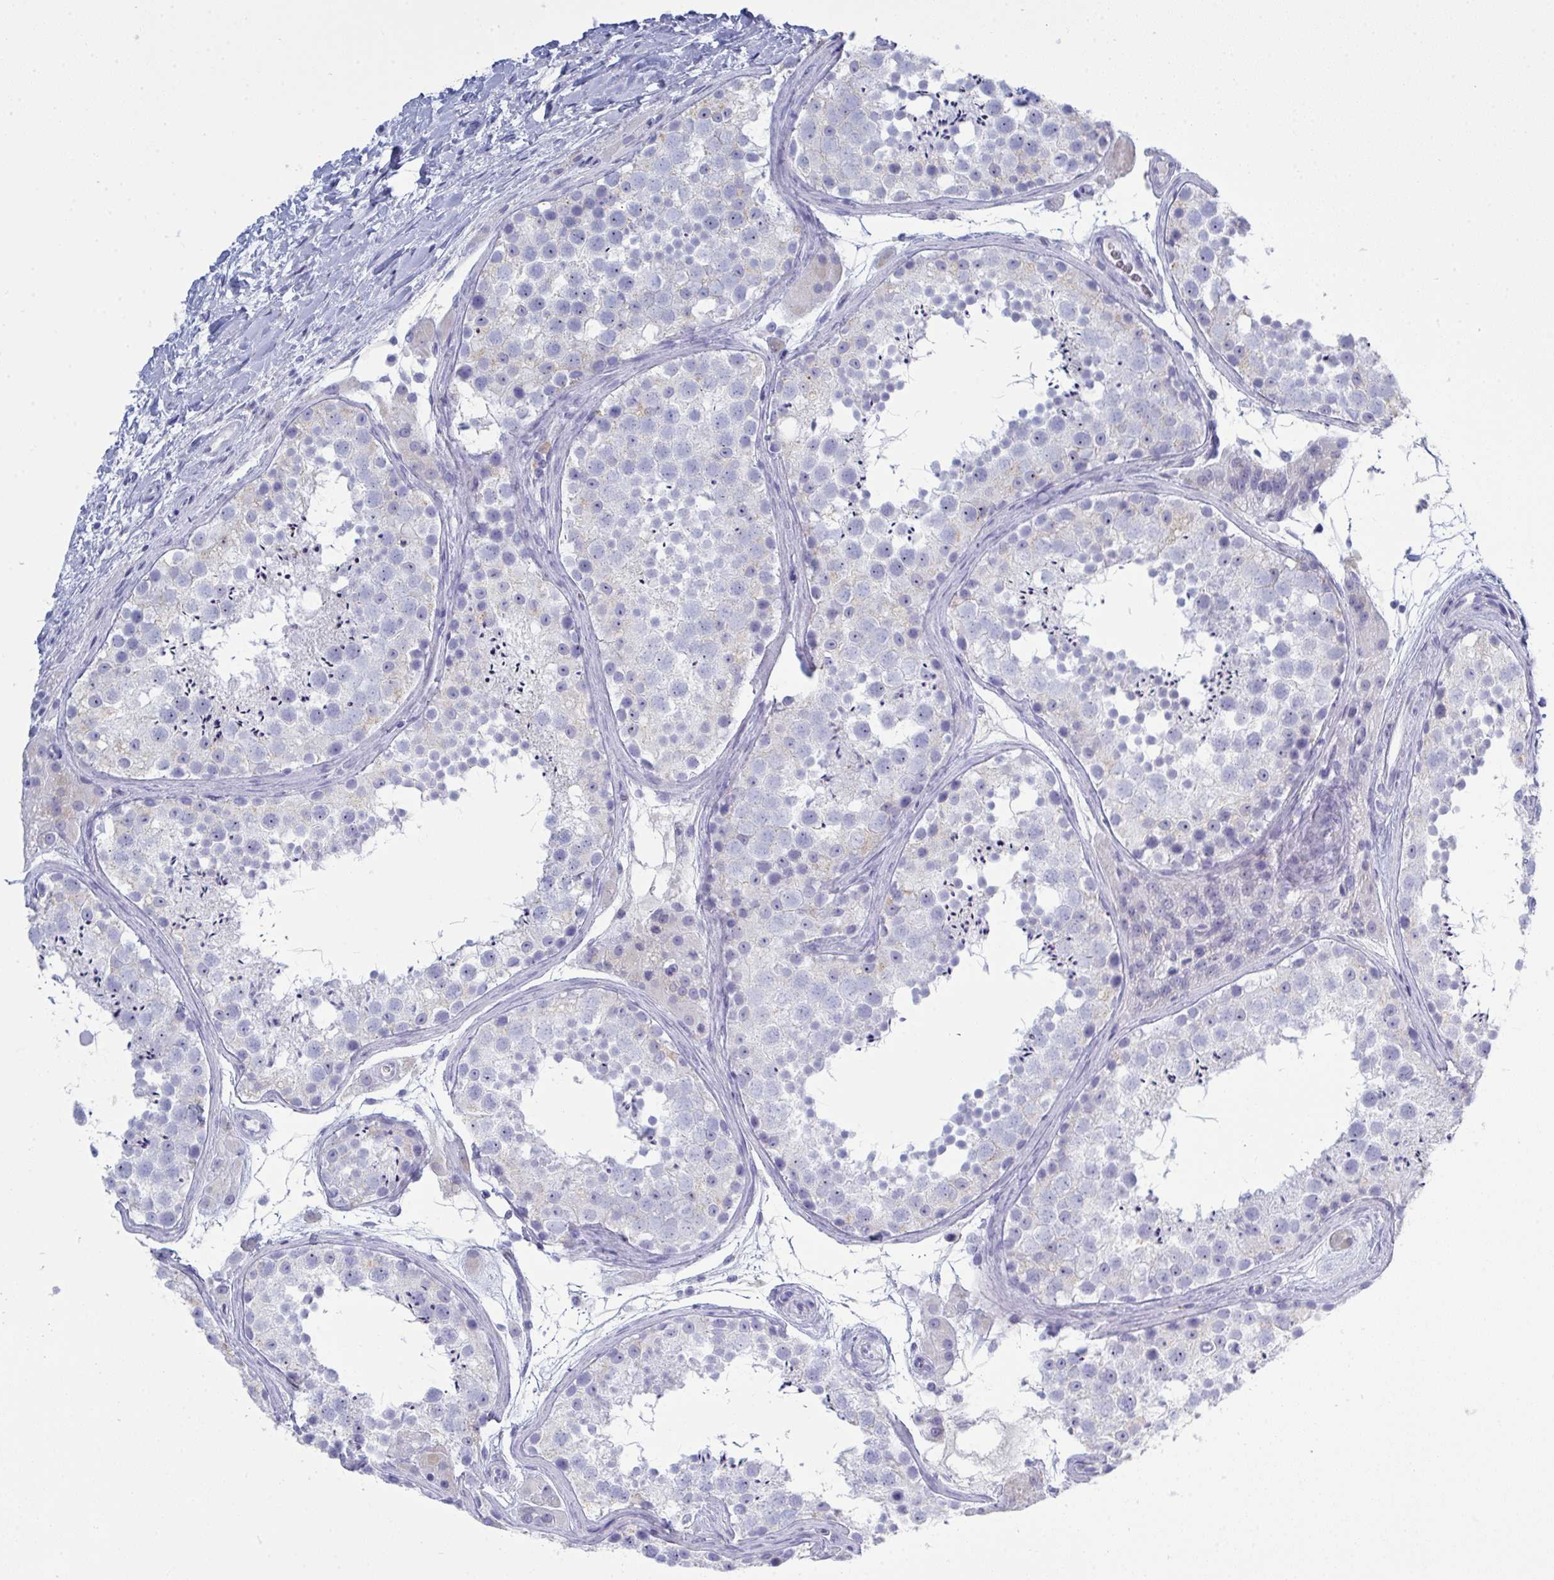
{"staining": {"intensity": "negative", "quantity": "none", "location": "none"}, "tissue": "testis", "cell_type": "Cells in seminiferous ducts", "image_type": "normal", "snomed": [{"axis": "morphology", "description": "Normal tissue, NOS"}, {"axis": "topography", "description": "Testis"}], "caption": "IHC histopathology image of benign testis: testis stained with DAB (3,3'-diaminobenzidine) exhibits no significant protein expression in cells in seminiferous ducts. (DAB immunohistochemistry (IHC) with hematoxylin counter stain).", "gene": "SERPINB10", "patient": {"sex": "male", "age": 41}}